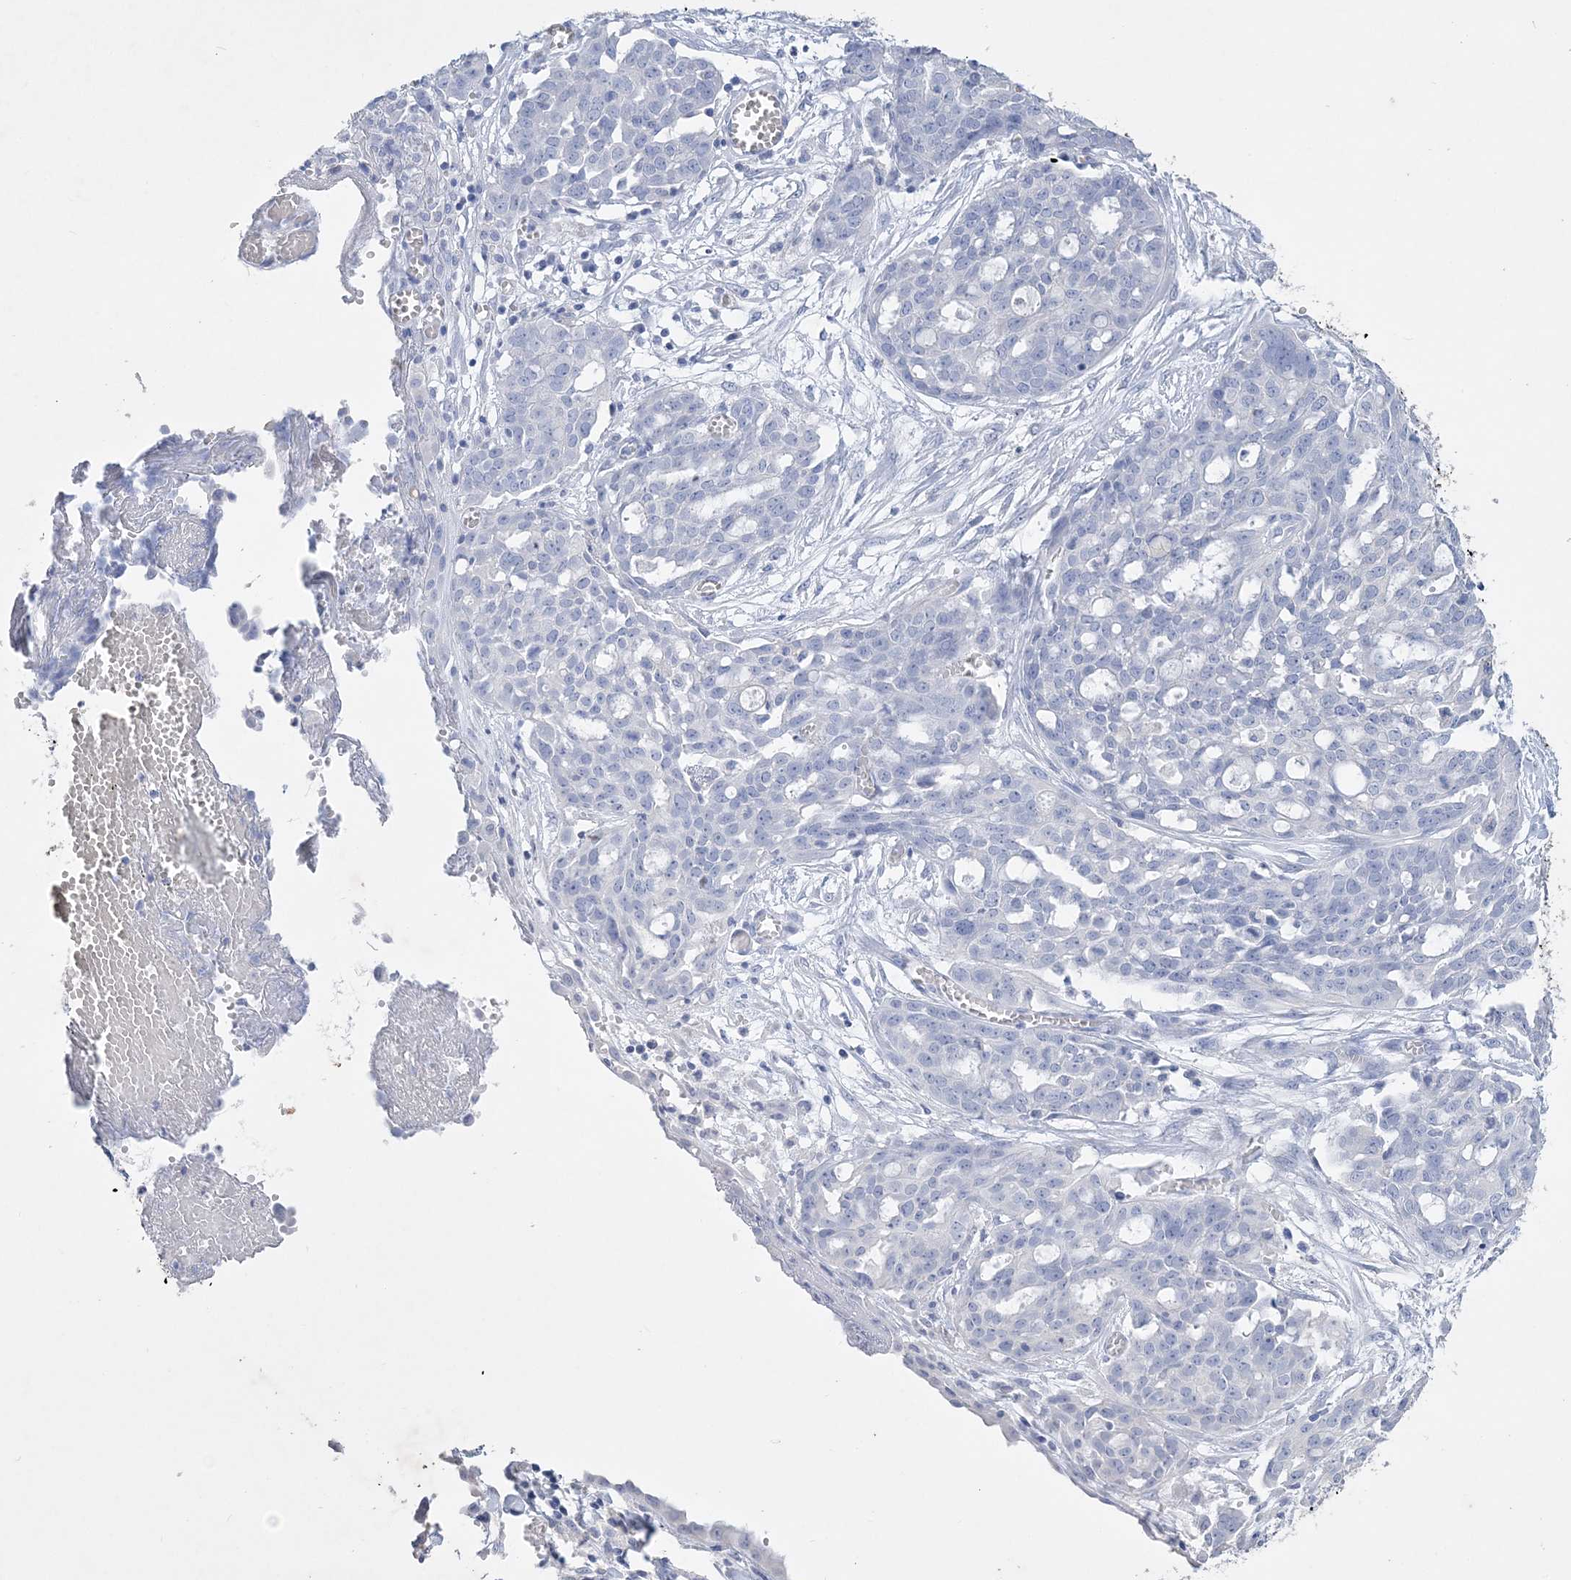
{"staining": {"intensity": "negative", "quantity": "none", "location": "none"}, "tissue": "ovarian cancer", "cell_type": "Tumor cells", "image_type": "cancer", "snomed": [{"axis": "morphology", "description": "Cystadenocarcinoma, serous, NOS"}, {"axis": "topography", "description": "Soft tissue"}, {"axis": "topography", "description": "Ovary"}], "caption": "Human ovarian cancer stained for a protein using immunohistochemistry reveals no positivity in tumor cells.", "gene": "COPS8", "patient": {"sex": "female", "age": 57}}